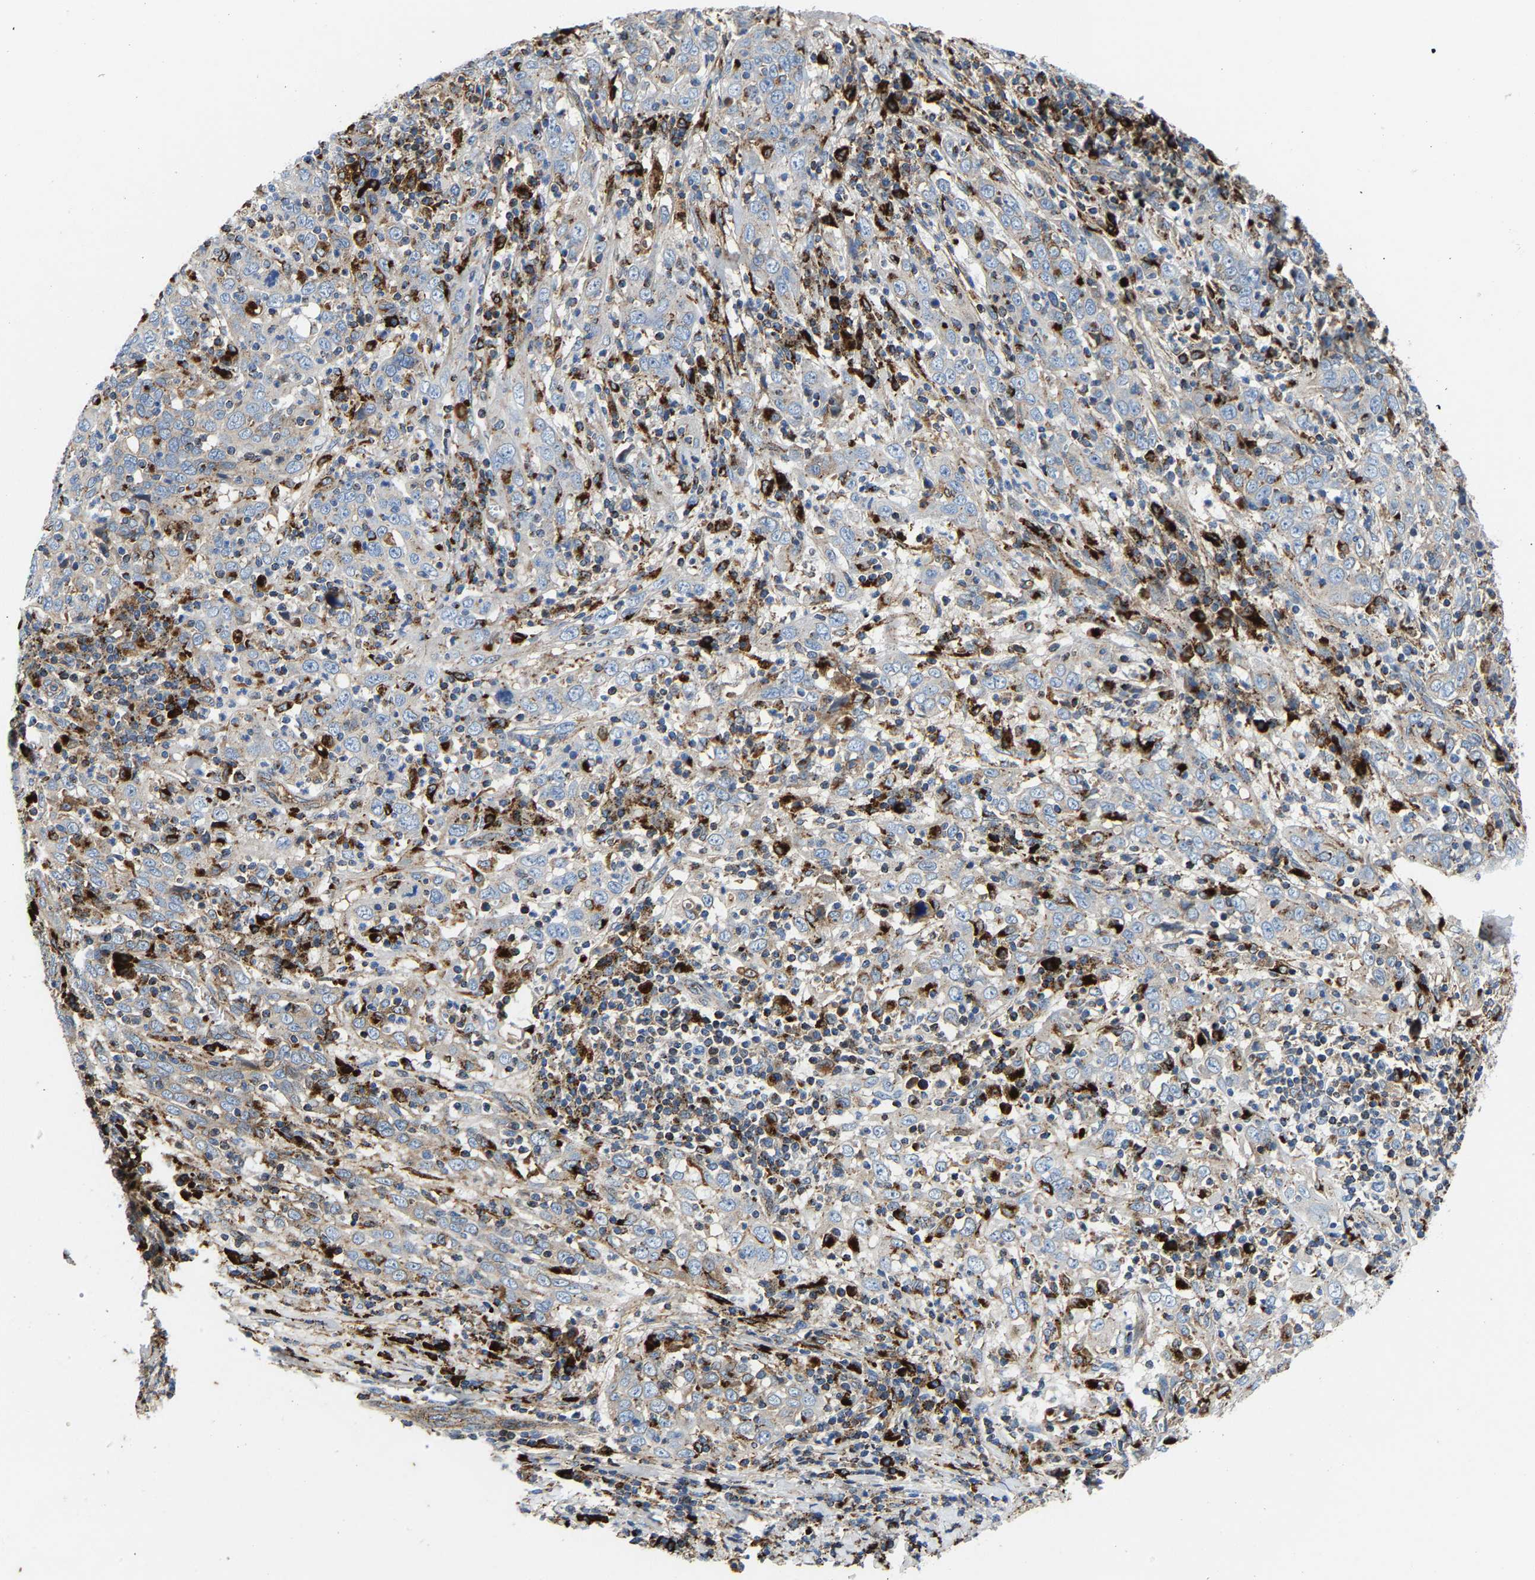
{"staining": {"intensity": "negative", "quantity": "none", "location": "none"}, "tissue": "cervical cancer", "cell_type": "Tumor cells", "image_type": "cancer", "snomed": [{"axis": "morphology", "description": "Squamous cell carcinoma, NOS"}, {"axis": "topography", "description": "Cervix"}], "caption": "Squamous cell carcinoma (cervical) was stained to show a protein in brown. There is no significant staining in tumor cells.", "gene": "DPP7", "patient": {"sex": "female", "age": 46}}